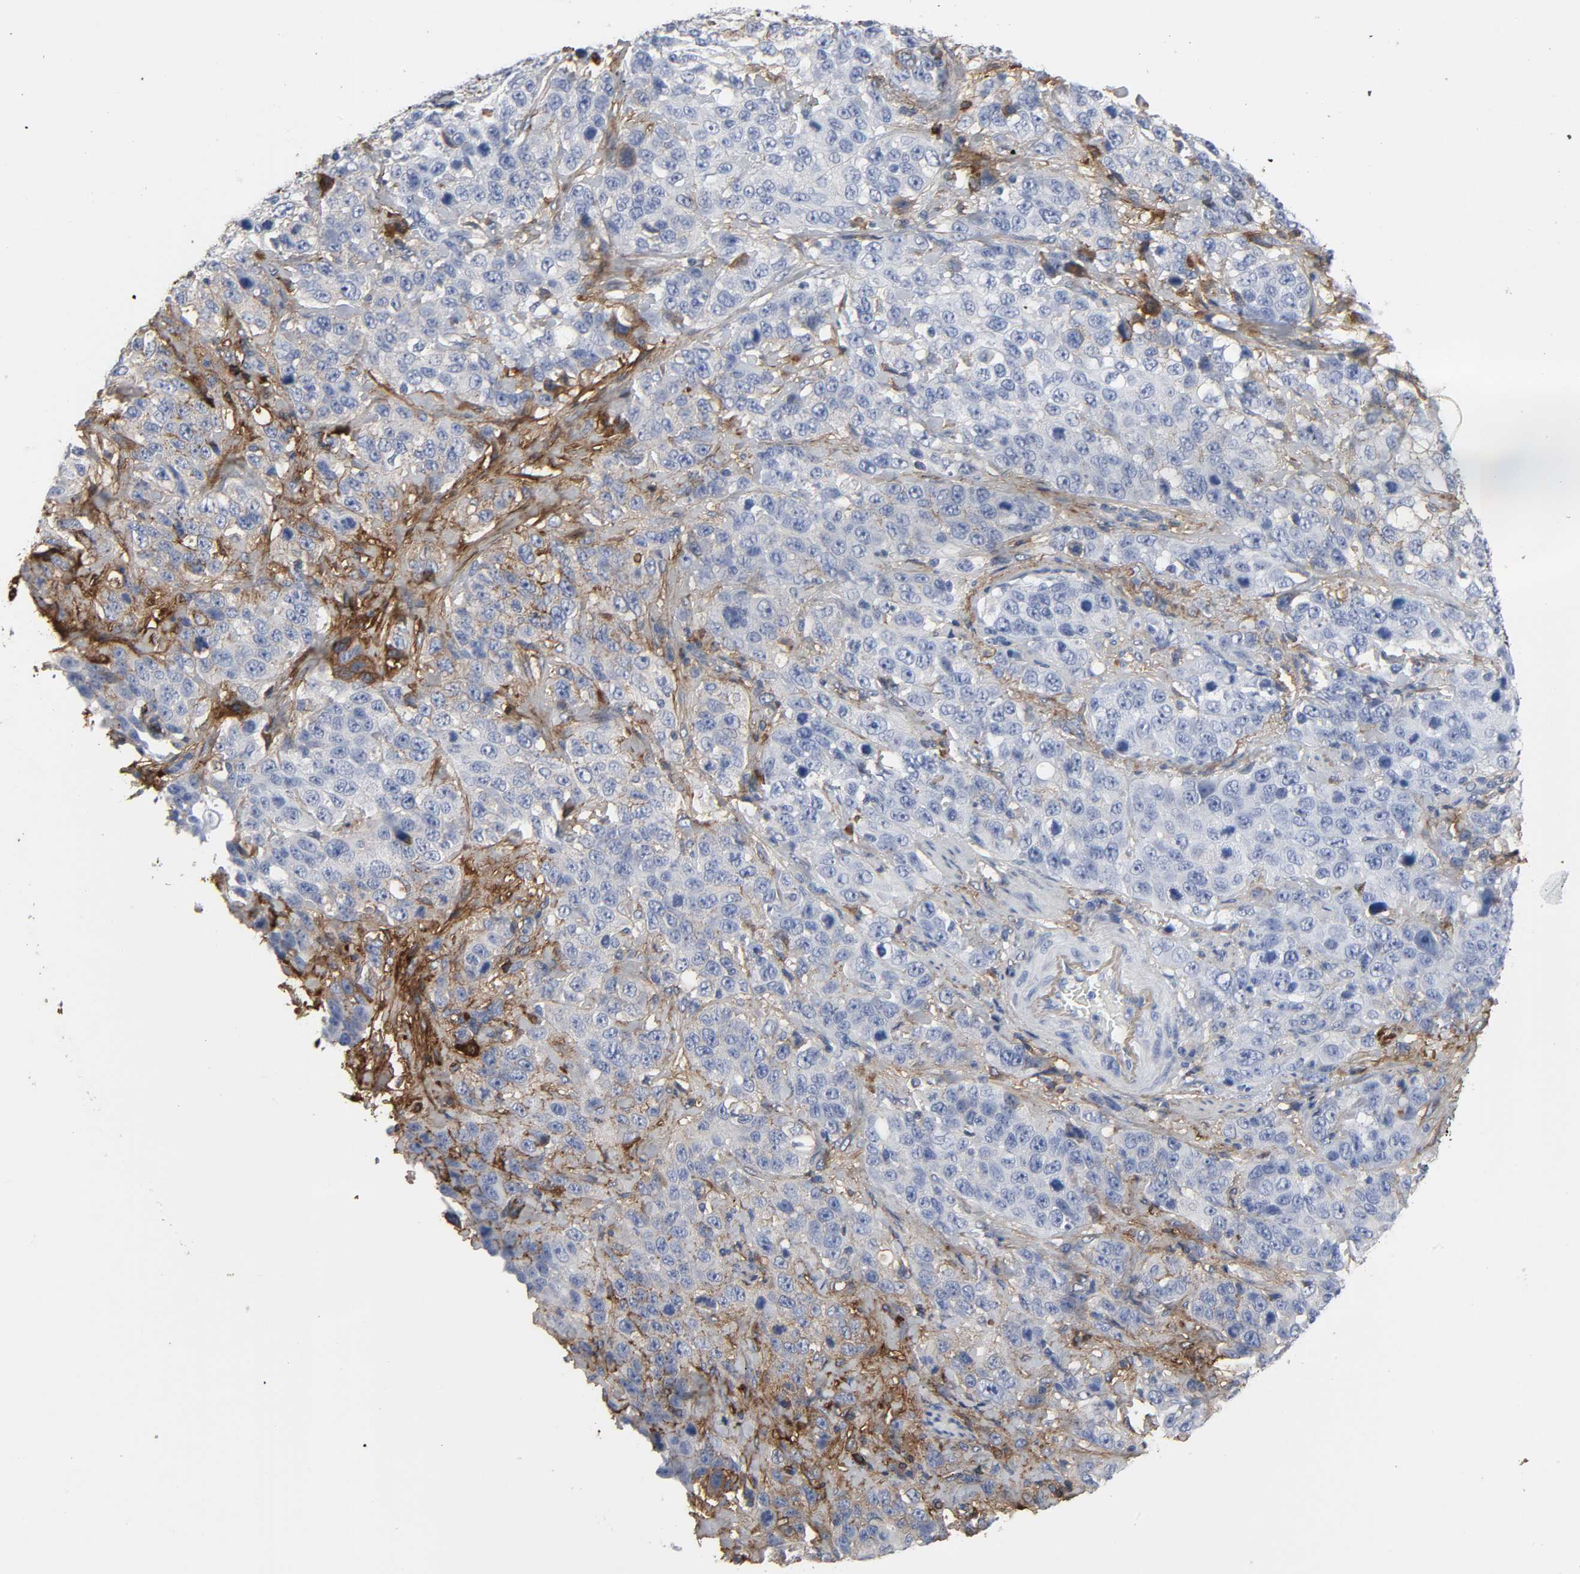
{"staining": {"intensity": "negative", "quantity": "none", "location": "none"}, "tissue": "stomach cancer", "cell_type": "Tumor cells", "image_type": "cancer", "snomed": [{"axis": "morphology", "description": "Normal tissue, NOS"}, {"axis": "morphology", "description": "Adenocarcinoma, NOS"}, {"axis": "topography", "description": "Stomach"}], "caption": "Micrograph shows no significant protein staining in tumor cells of stomach cancer. The staining was performed using DAB (3,3'-diaminobenzidine) to visualize the protein expression in brown, while the nuclei were stained in blue with hematoxylin (Magnification: 20x).", "gene": "FBLN1", "patient": {"sex": "male", "age": 48}}